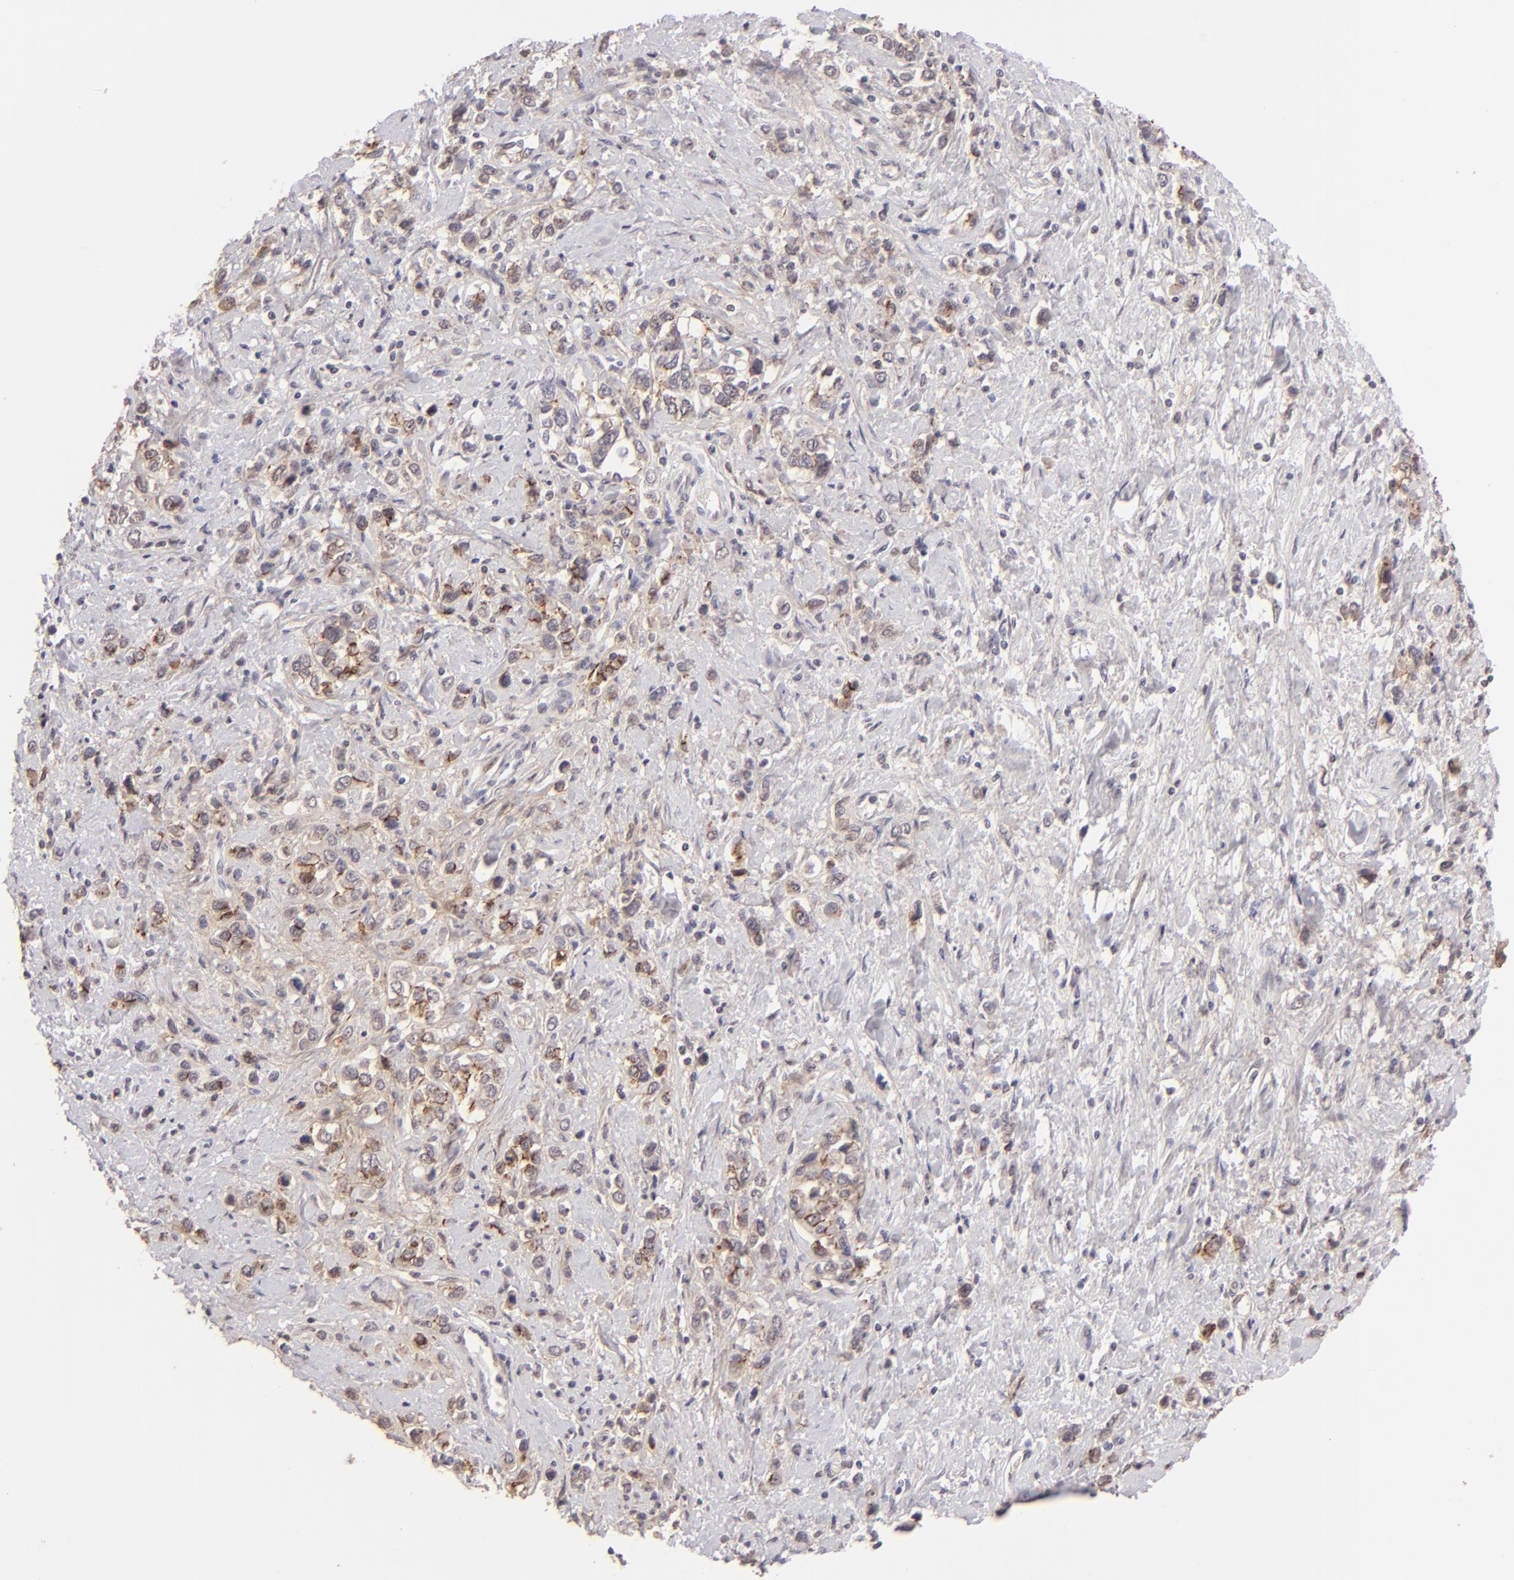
{"staining": {"intensity": "moderate", "quantity": "<25%", "location": "cytoplasmic/membranous"}, "tissue": "stomach cancer", "cell_type": "Tumor cells", "image_type": "cancer", "snomed": [{"axis": "morphology", "description": "Adenocarcinoma, NOS"}, {"axis": "topography", "description": "Stomach, upper"}], "caption": "This is a histology image of IHC staining of stomach adenocarcinoma, which shows moderate staining in the cytoplasmic/membranous of tumor cells.", "gene": "CLDN1", "patient": {"sex": "male", "age": 76}}